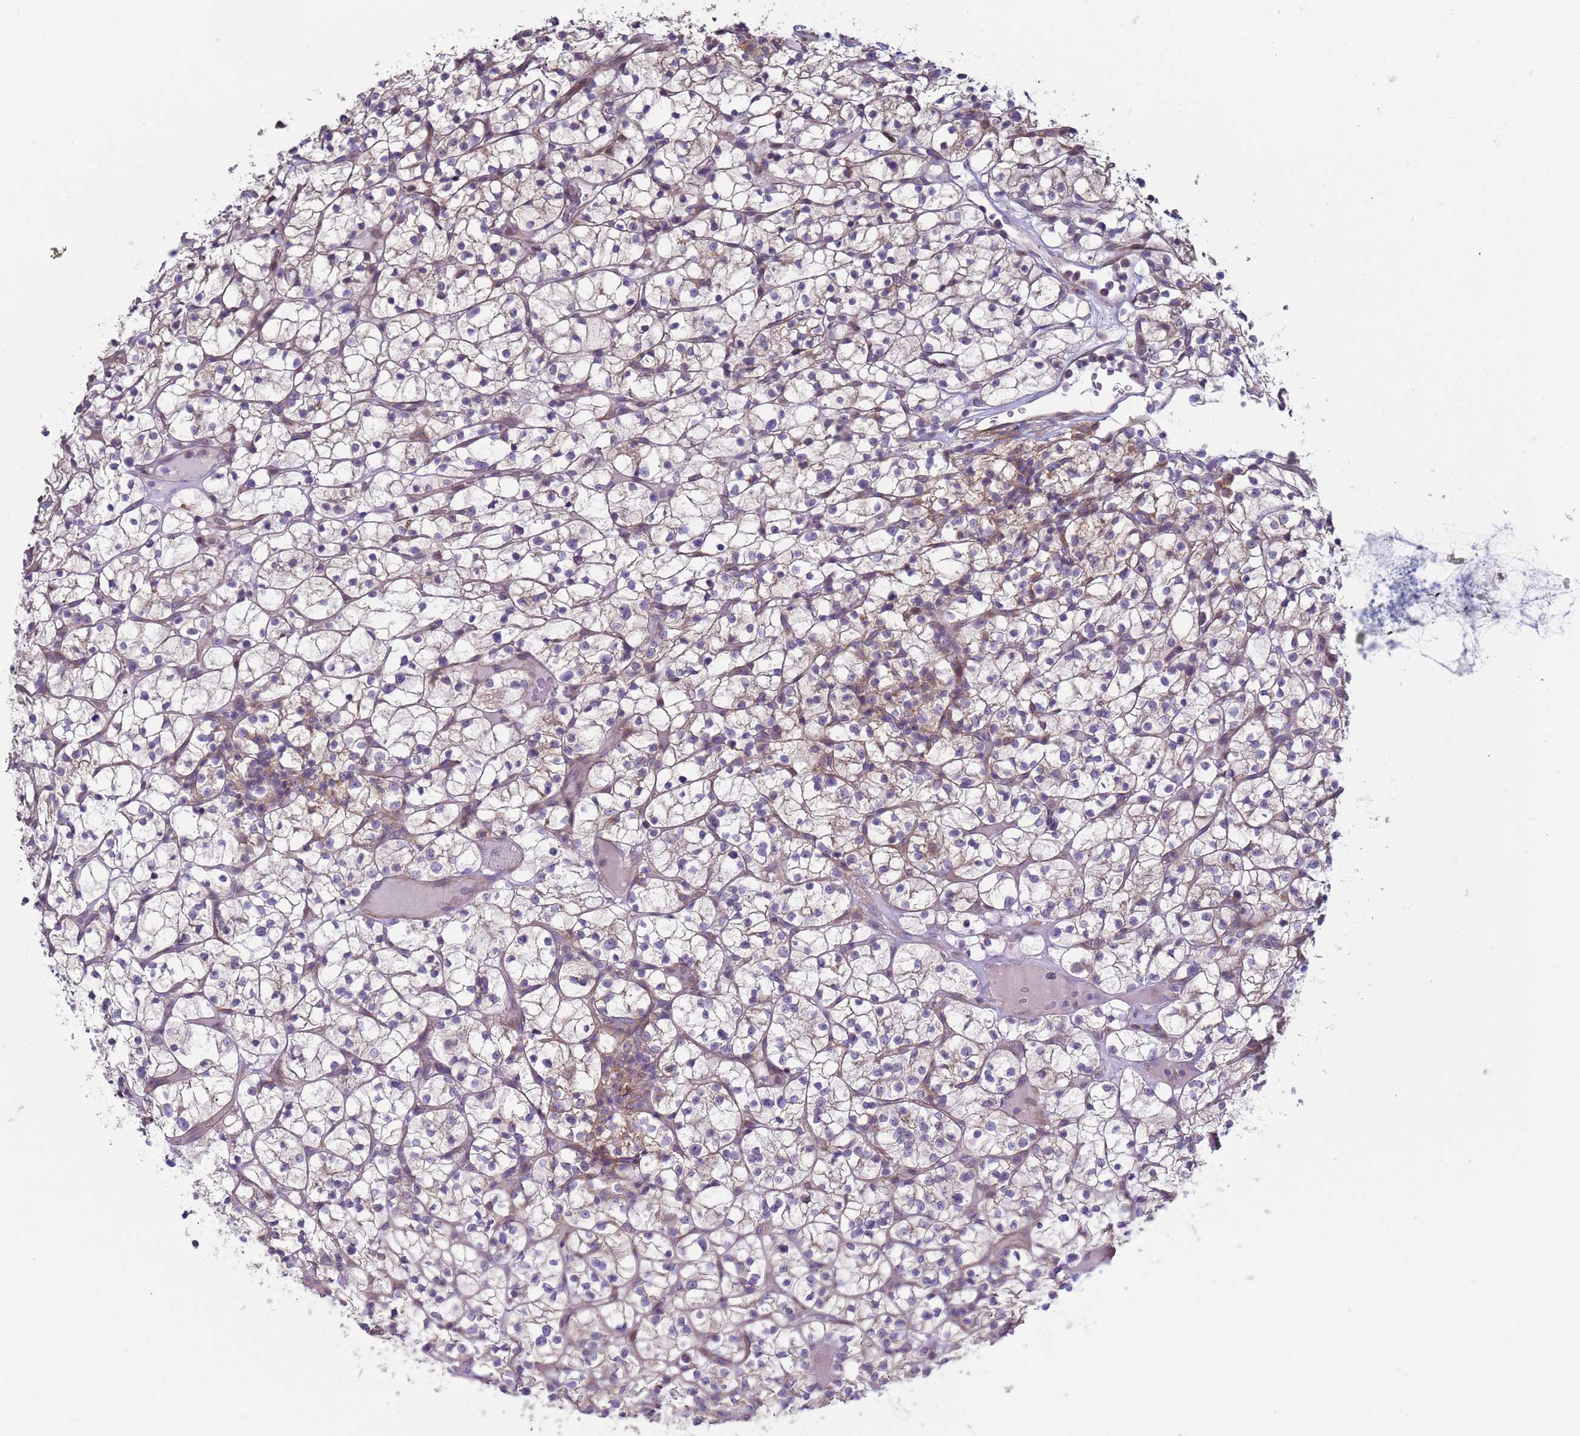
{"staining": {"intensity": "negative", "quantity": "none", "location": "none"}, "tissue": "renal cancer", "cell_type": "Tumor cells", "image_type": "cancer", "snomed": [{"axis": "morphology", "description": "Adenocarcinoma, NOS"}, {"axis": "topography", "description": "Kidney"}], "caption": "IHC image of neoplastic tissue: human renal cancer stained with DAB shows no significant protein positivity in tumor cells.", "gene": "DIP2B", "patient": {"sex": "female", "age": 64}}